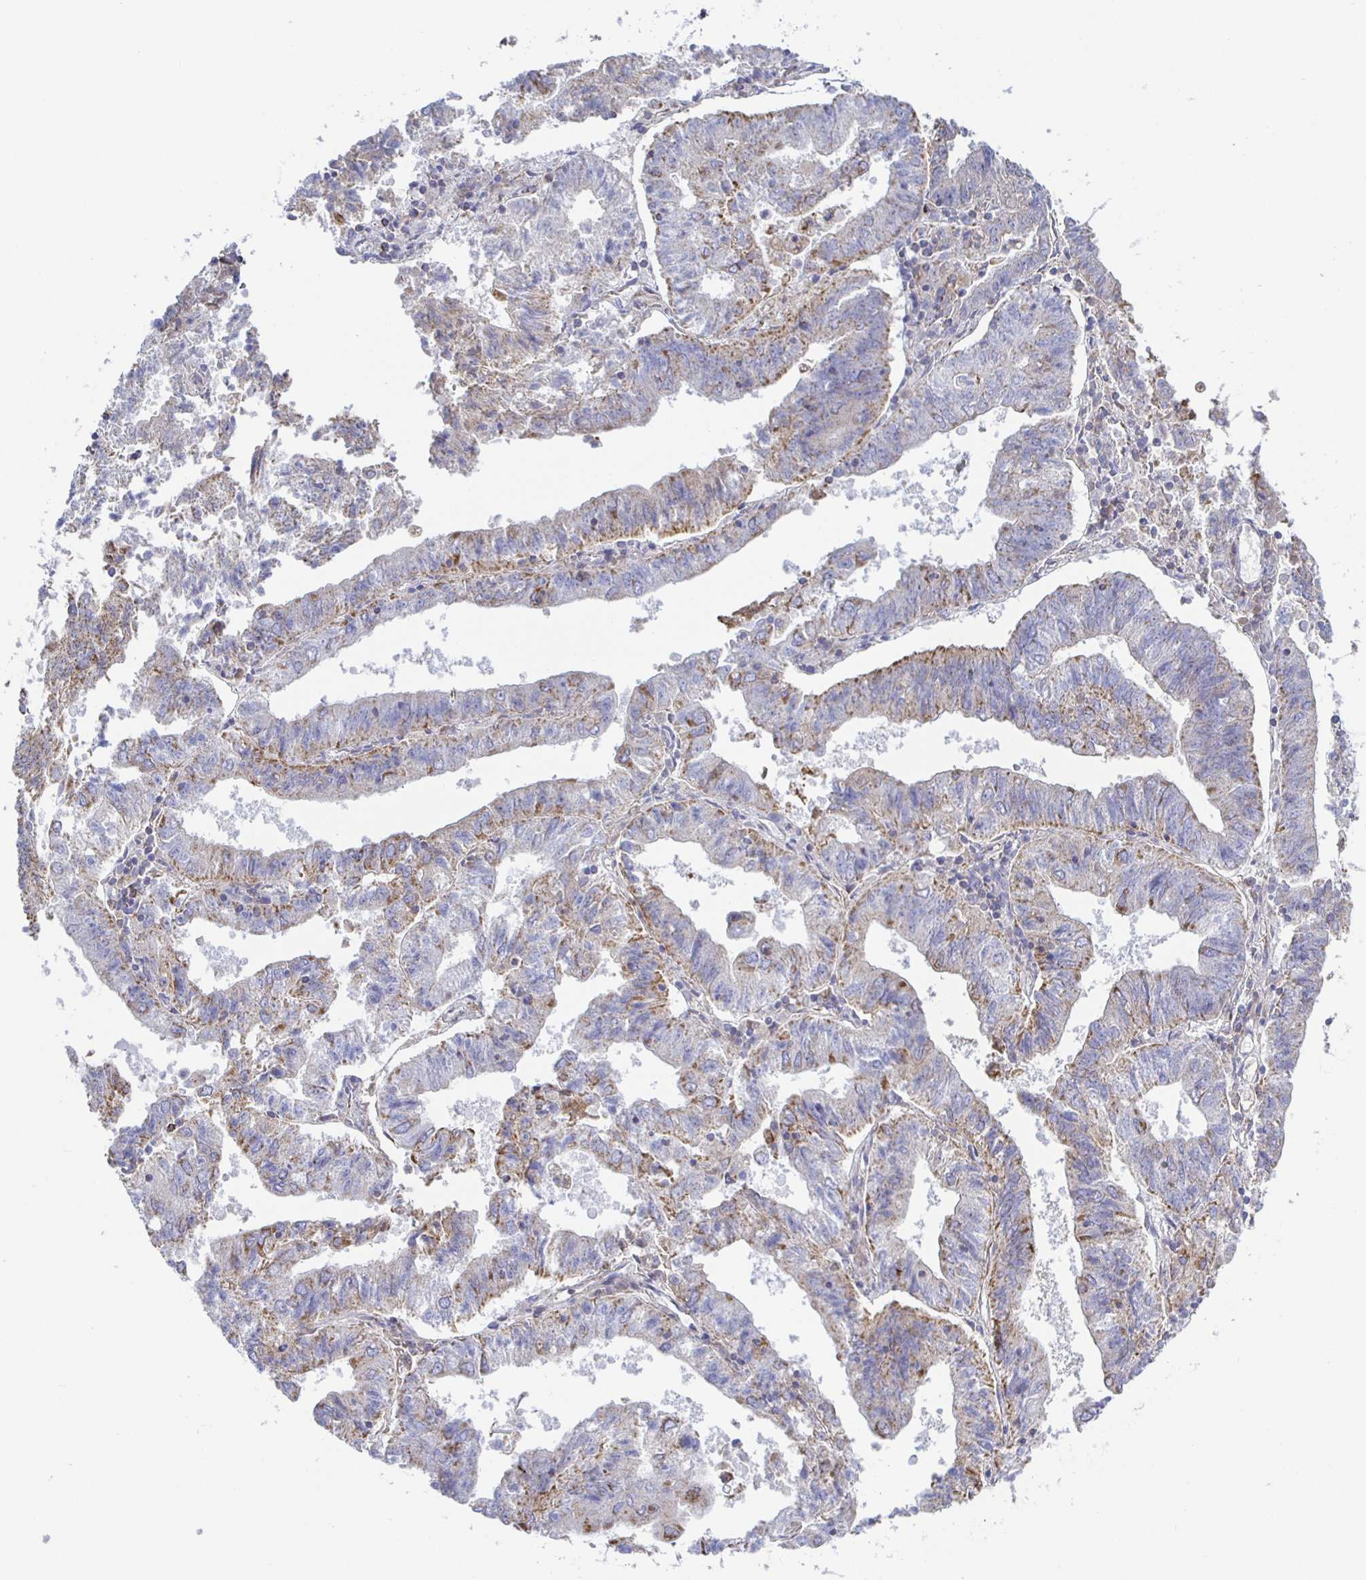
{"staining": {"intensity": "moderate", "quantity": "25%-75%", "location": "cytoplasmic/membranous"}, "tissue": "endometrial cancer", "cell_type": "Tumor cells", "image_type": "cancer", "snomed": [{"axis": "morphology", "description": "Adenocarcinoma, NOS"}, {"axis": "topography", "description": "Endometrium"}], "caption": "Immunohistochemistry (IHC) micrograph of neoplastic tissue: endometrial cancer (adenocarcinoma) stained using immunohistochemistry (IHC) shows medium levels of moderate protein expression localized specifically in the cytoplasmic/membranous of tumor cells, appearing as a cytoplasmic/membranous brown color.", "gene": "SYNGR4", "patient": {"sex": "female", "age": 82}}